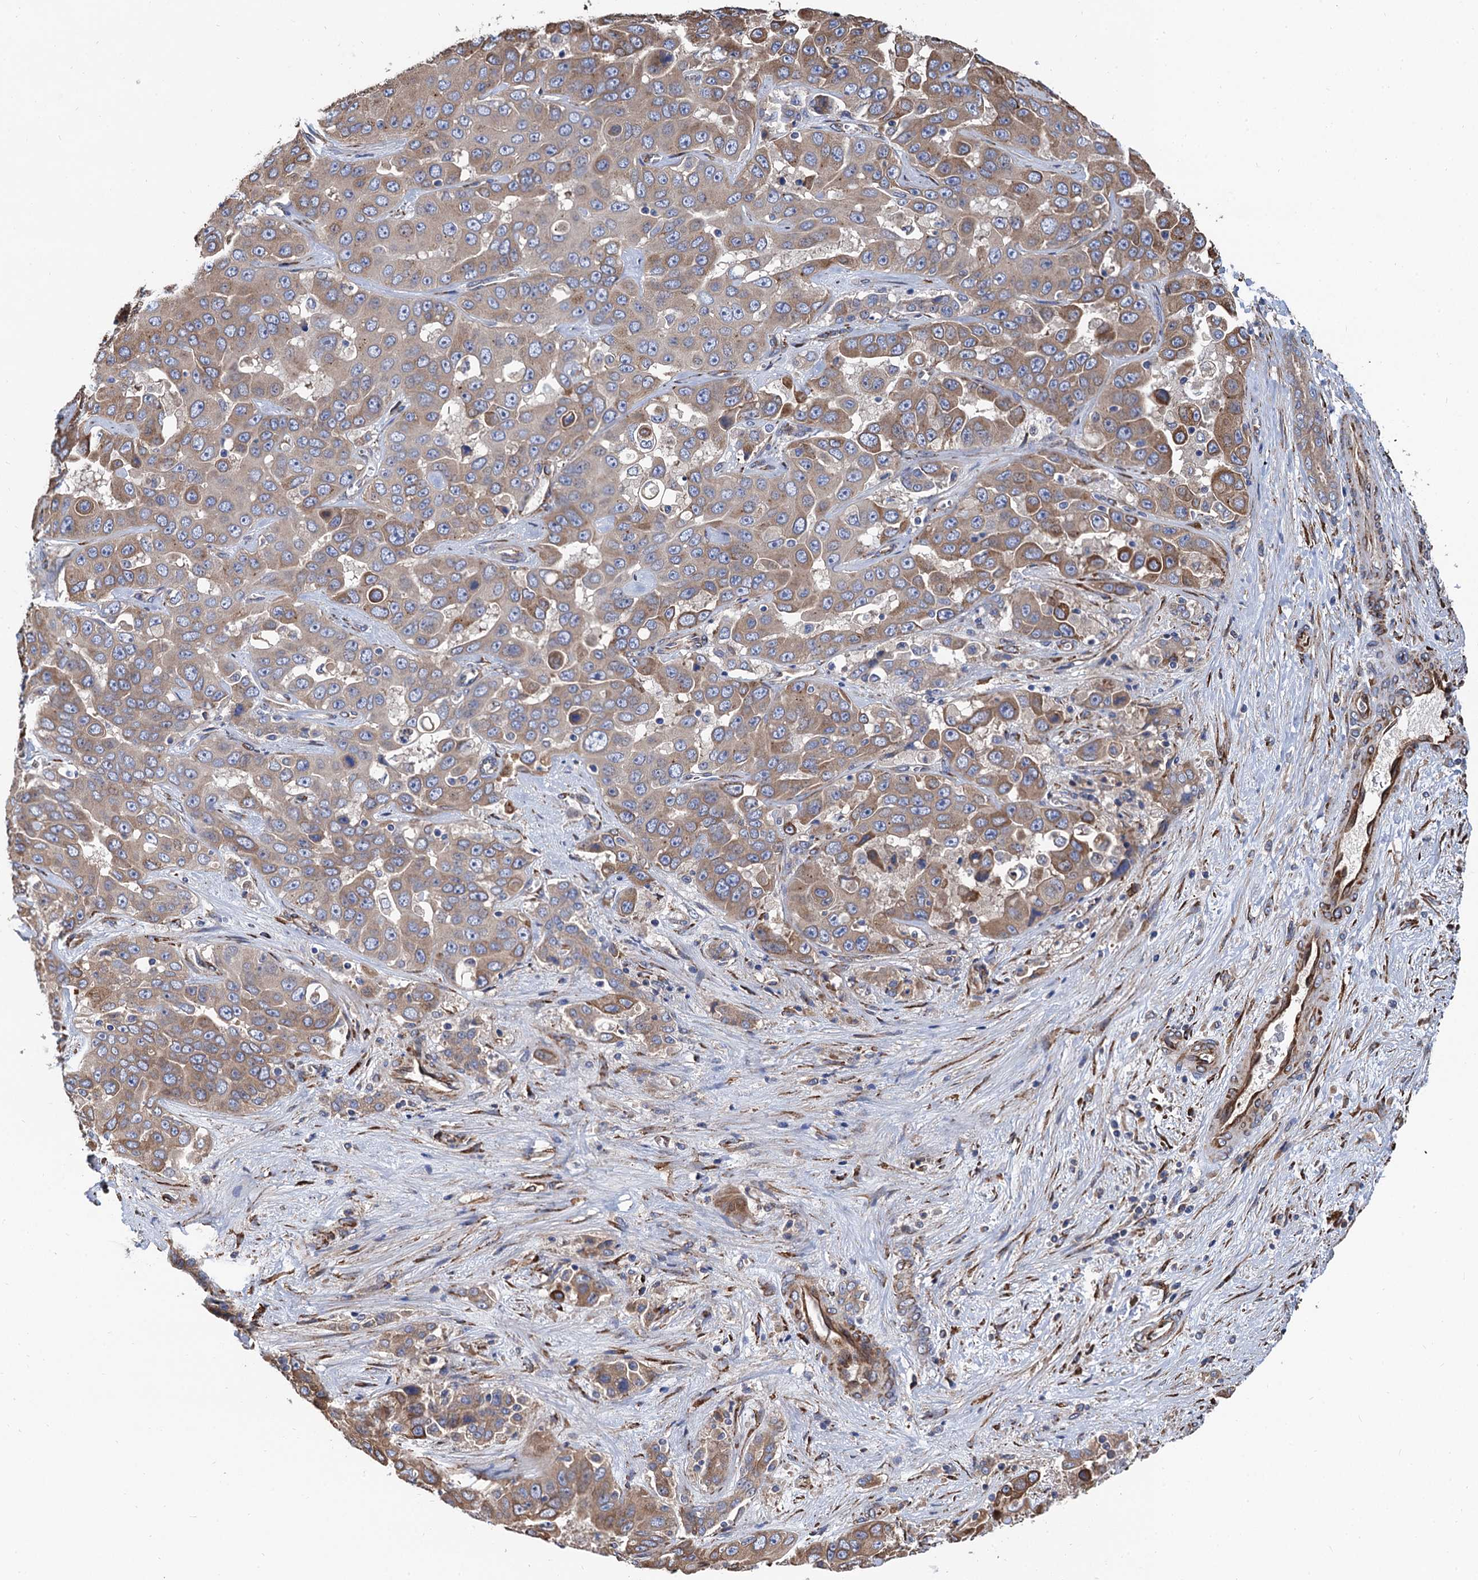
{"staining": {"intensity": "weak", "quantity": "25%-75%", "location": "cytoplasmic/membranous"}, "tissue": "liver cancer", "cell_type": "Tumor cells", "image_type": "cancer", "snomed": [{"axis": "morphology", "description": "Cholangiocarcinoma"}, {"axis": "topography", "description": "Liver"}], "caption": "Human cholangiocarcinoma (liver) stained for a protein (brown) demonstrates weak cytoplasmic/membranous positive positivity in about 25%-75% of tumor cells.", "gene": "CNNM1", "patient": {"sex": "female", "age": 52}}